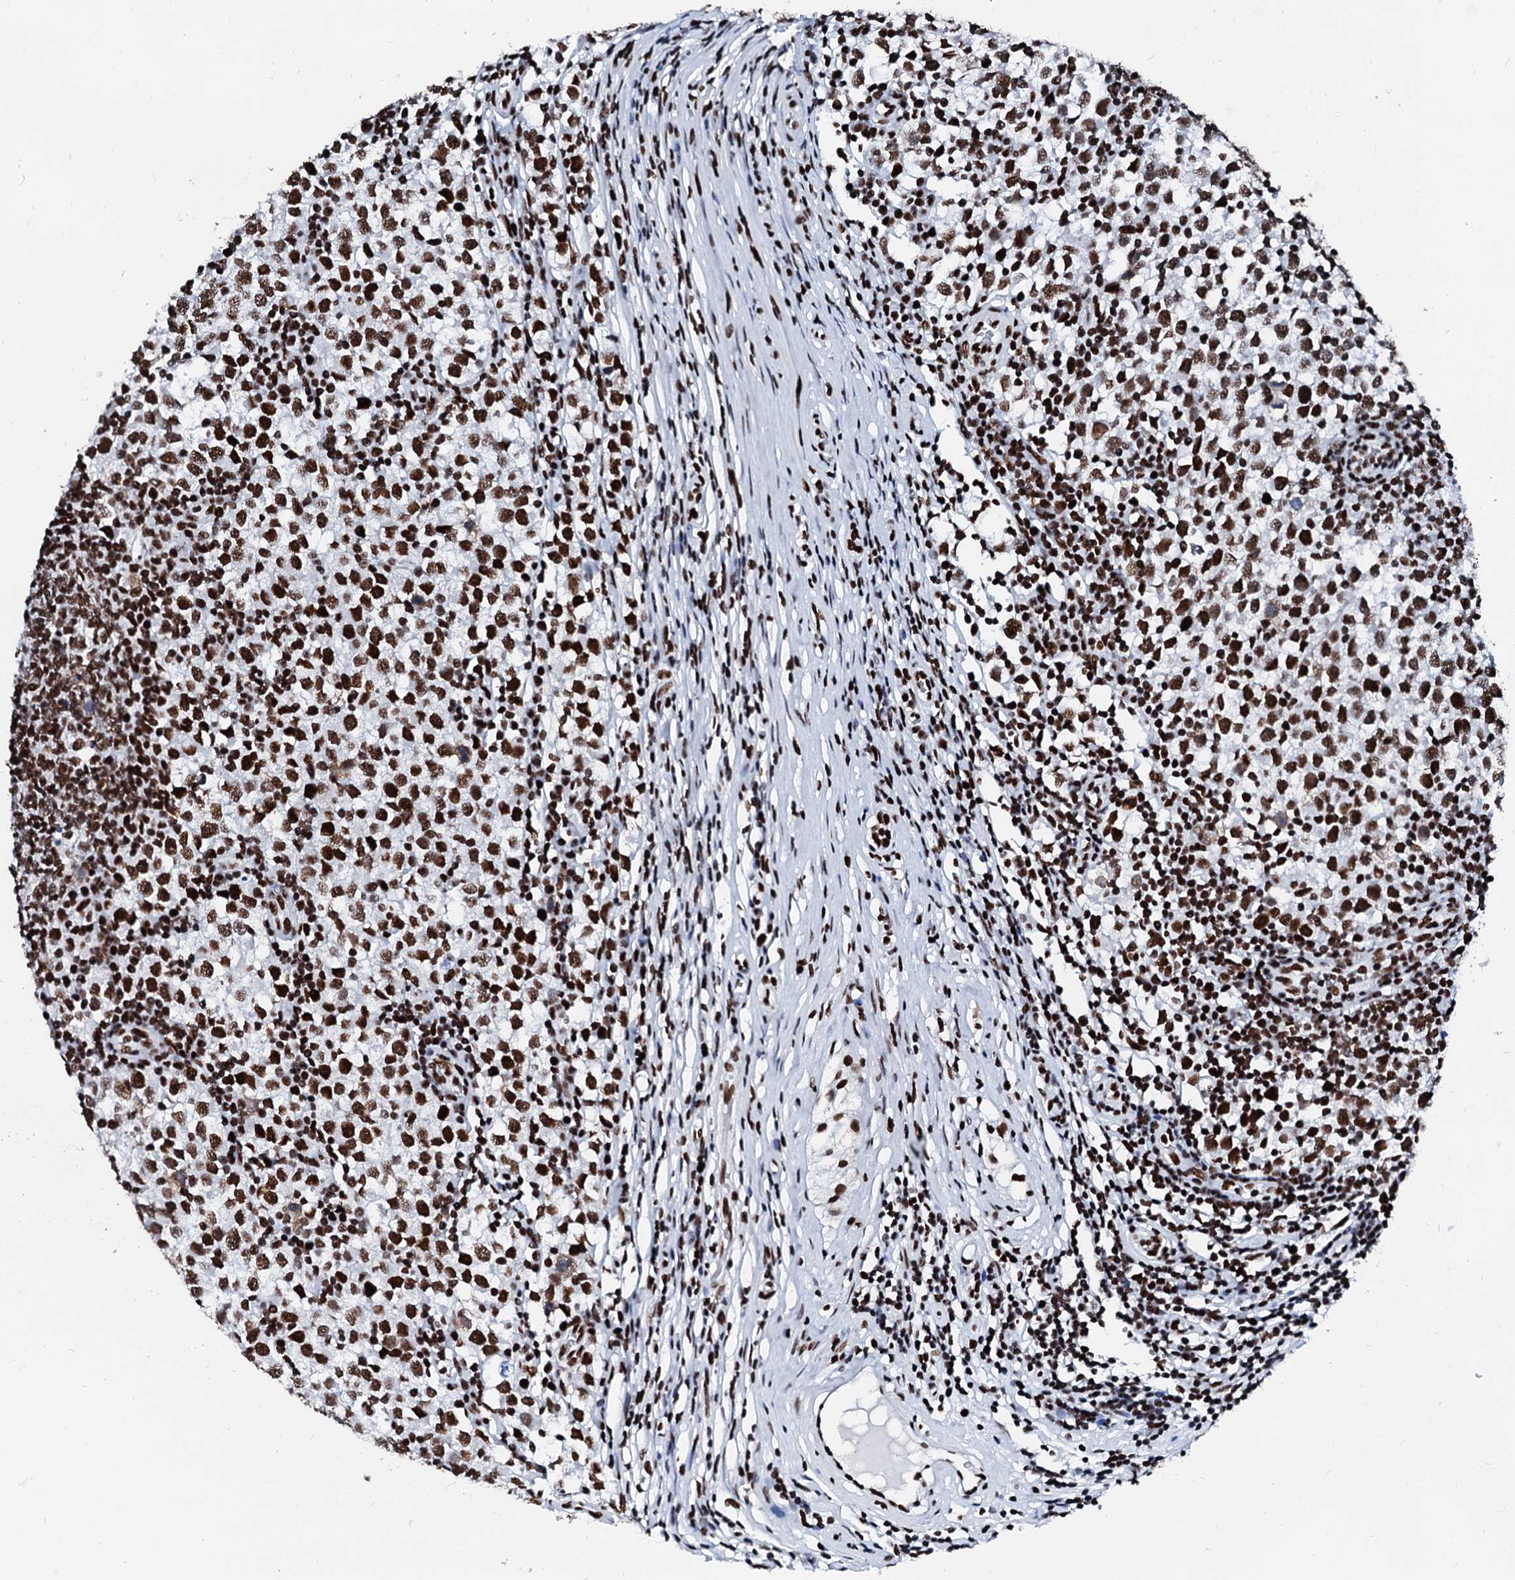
{"staining": {"intensity": "strong", "quantity": ">75%", "location": "nuclear"}, "tissue": "testis cancer", "cell_type": "Tumor cells", "image_type": "cancer", "snomed": [{"axis": "morphology", "description": "Seminoma, NOS"}, {"axis": "topography", "description": "Testis"}], "caption": "Protein staining of testis cancer (seminoma) tissue shows strong nuclear staining in approximately >75% of tumor cells.", "gene": "RALY", "patient": {"sex": "male", "age": 65}}